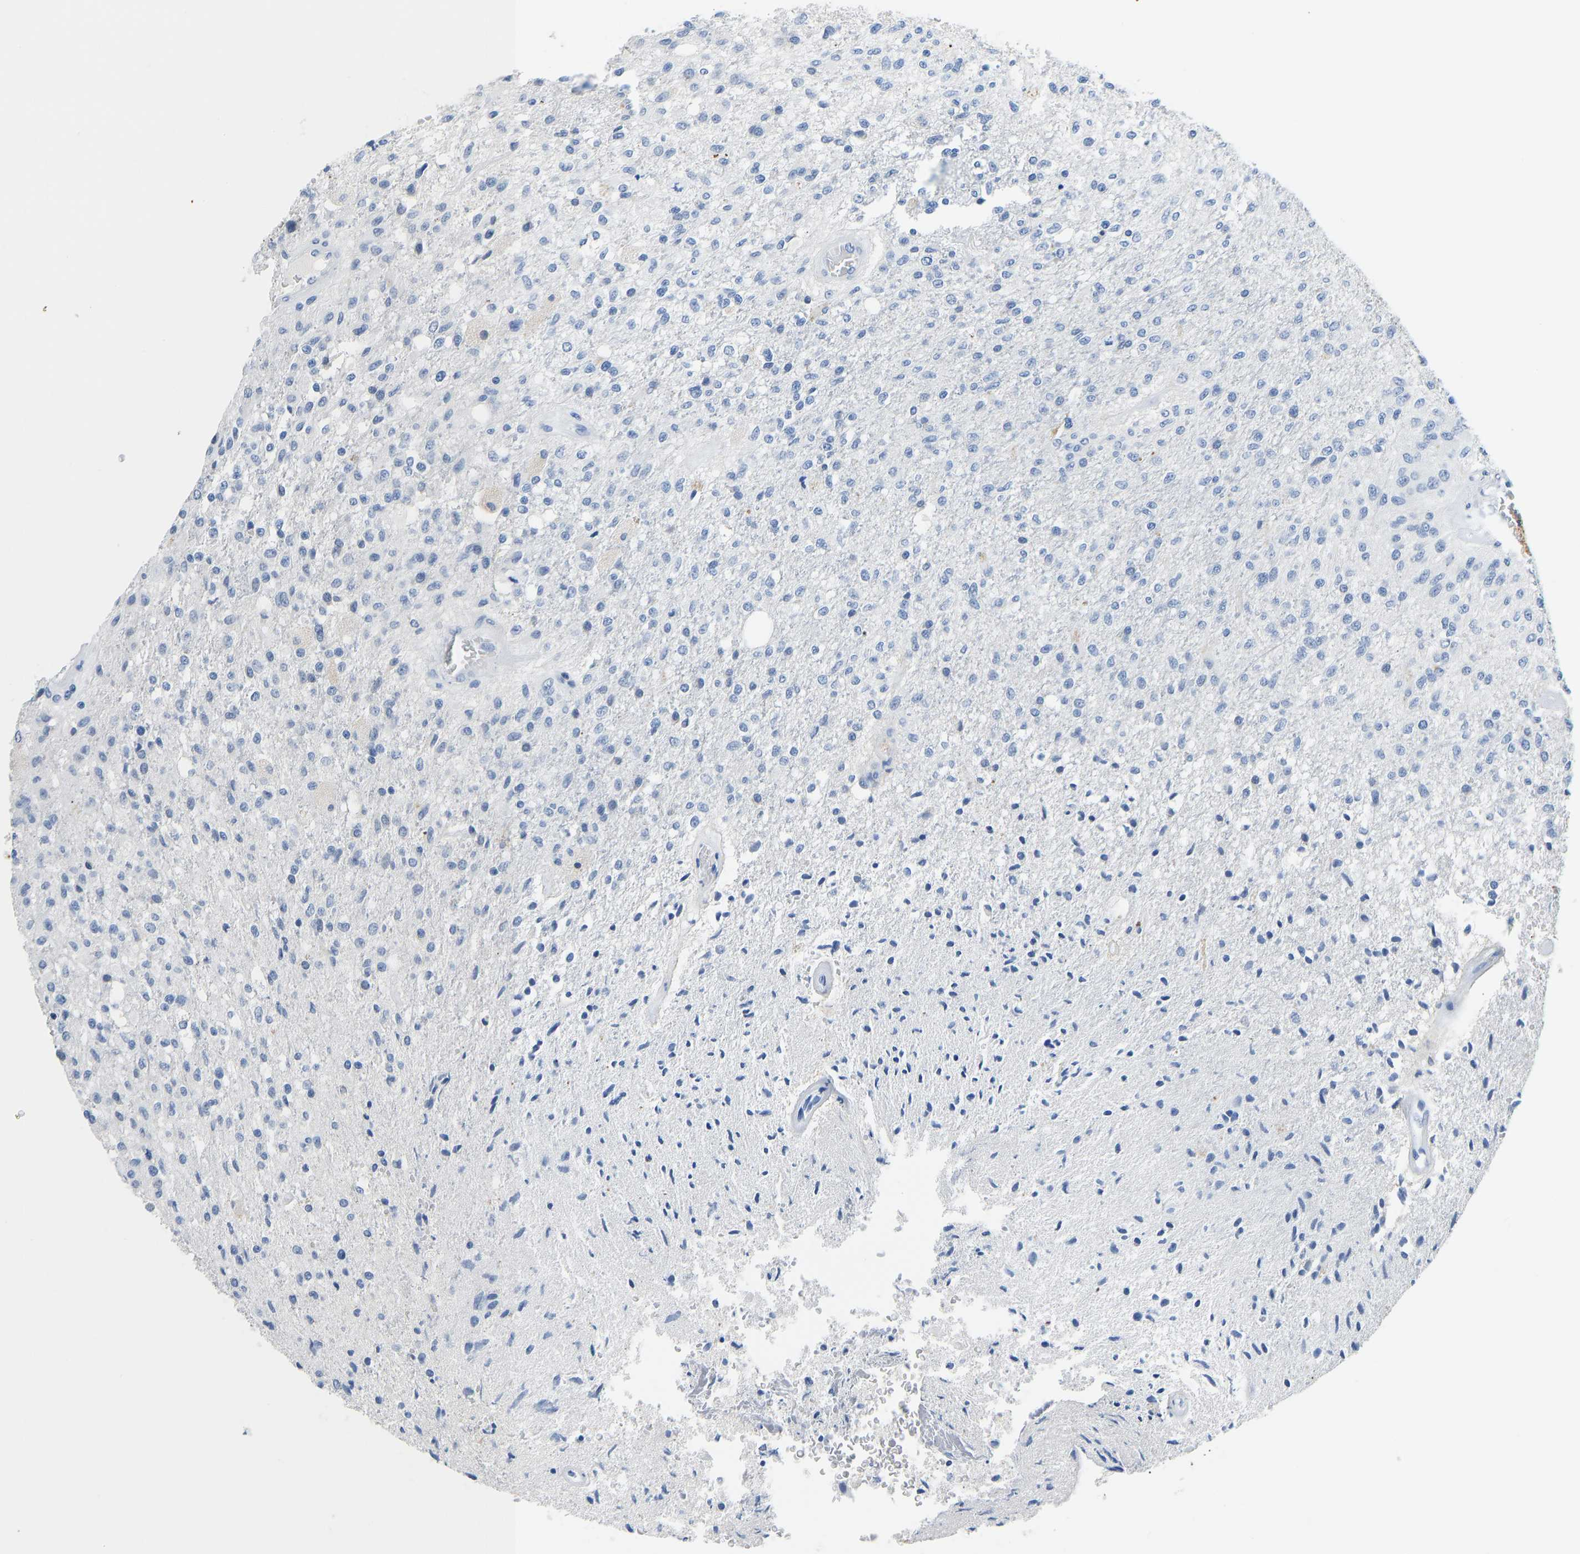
{"staining": {"intensity": "negative", "quantity": "none", "location": "none"}, "tissue": "glioma", "cell_type": "Tumor cells", "image_type": "cancer", "snomed": [{"axis": "morphology", "description": "Normal tissue, NOS"}, {"axis": "morphology", "description": "Glioma, malignant, High grade"}, {"axis": "topography", "description": "Cerebral cortex"}], "caption": "Tumor cells show no significant protein staining in malignant glioma (high-grade). (Stains: DAB (3,3'-diaminobenzidine) immunohistochemistry (IHC) with hematoxylin counter stain, Microscopy: brightfield microscopy at high magnification).", "gene": "TXNDC2", "patient": {"sex": "male", "age": 77}}